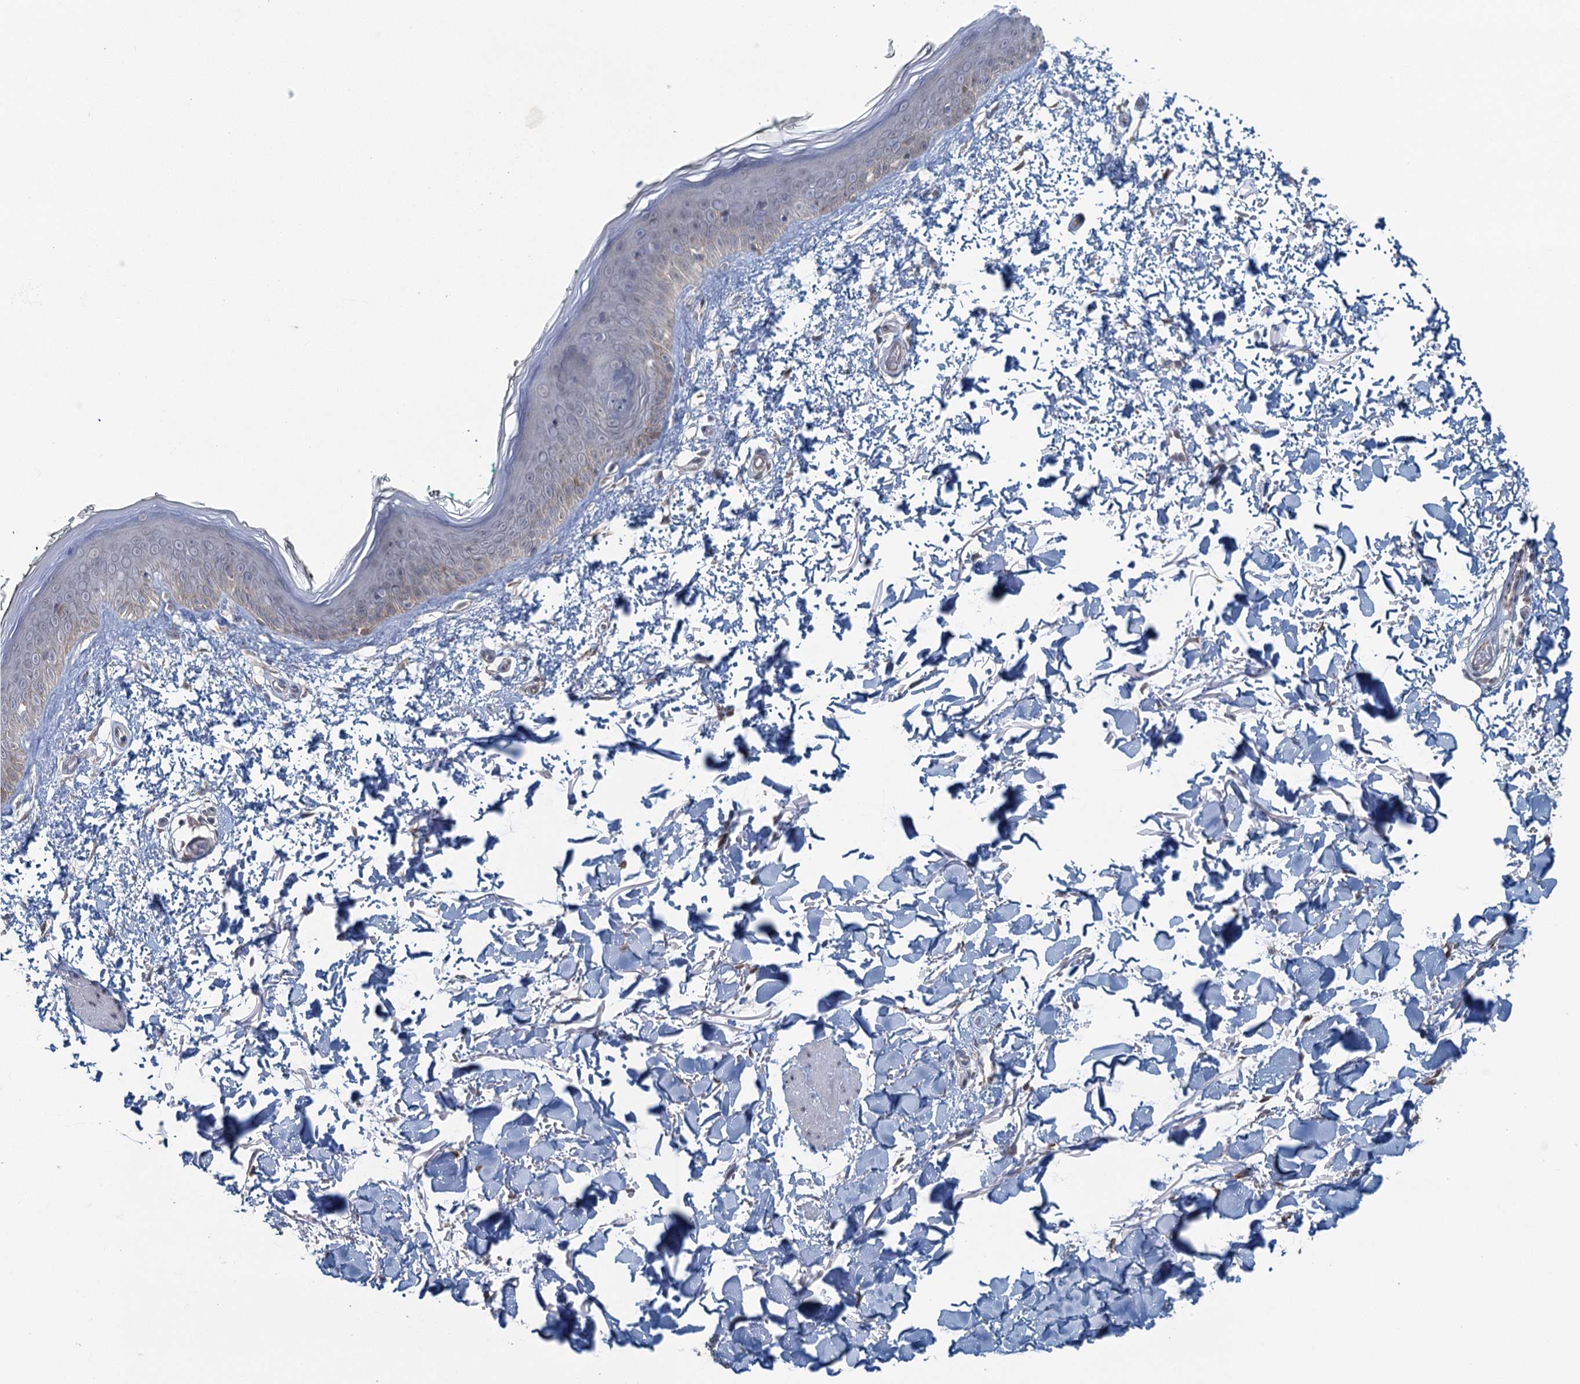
{"staining": {"intensity": "negative", "quantity": "none", "location": "none"}, "tissue": "skin", "cell_type": "Fibroblasts", "image_type": "normal", "snomed": [{"axis": "morphology", "description": "Normal tissue, NOS"}, {"axis": "topography", "description": "Skin"}], "caption": "Fibroblasts are negative for brown protein staining in benign skin. Nuclei are stained in blue.", "gene": "TEX35", "patient": {"sex": "male", "age": 62}}